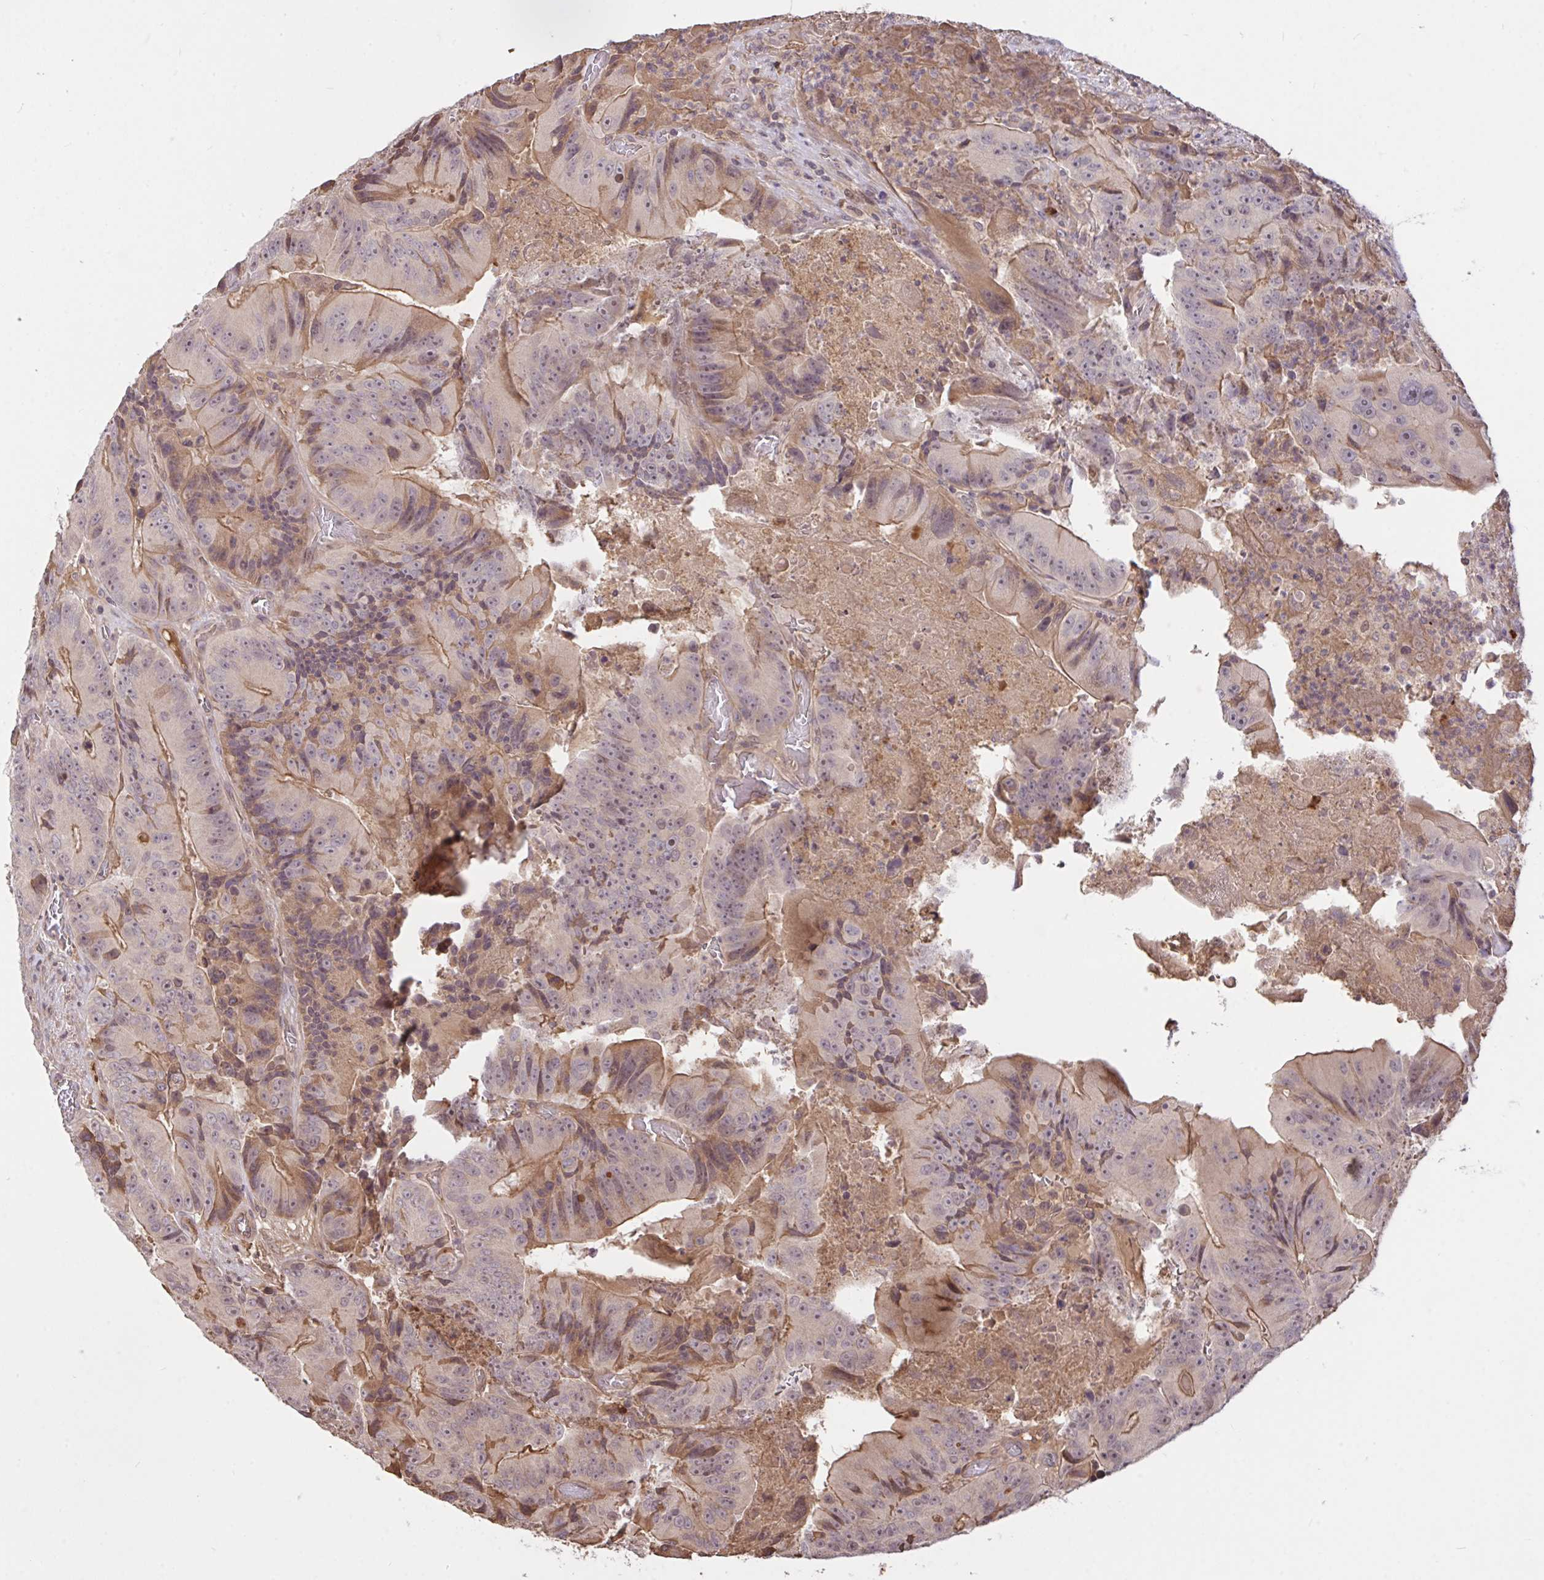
{"staining": {"intensity": "weak", "quantity": "<25%", "location": "cytoplasmic/membranous"}, "tissue": "colorectal cancer", "cell_type": "Tumor cells", "image_type": "cancer", "snomed": [{"axis": "morphology", "description": "Adenocarcinoma, NOS"}, {"axis": "topography", "description": "Colon"}], "caption": "A photomicrograph of colorectal cancer (adenocarcinoma) stained for a protein demonstrates no brown staining in tumor cells. (DAB (3,3'-diaminobenzidine) immunohistochemistry visualized using brightfield microscopy, high magnification).", "gene": "FCER1A", "patient": {"sex": "female", "age": 86}}